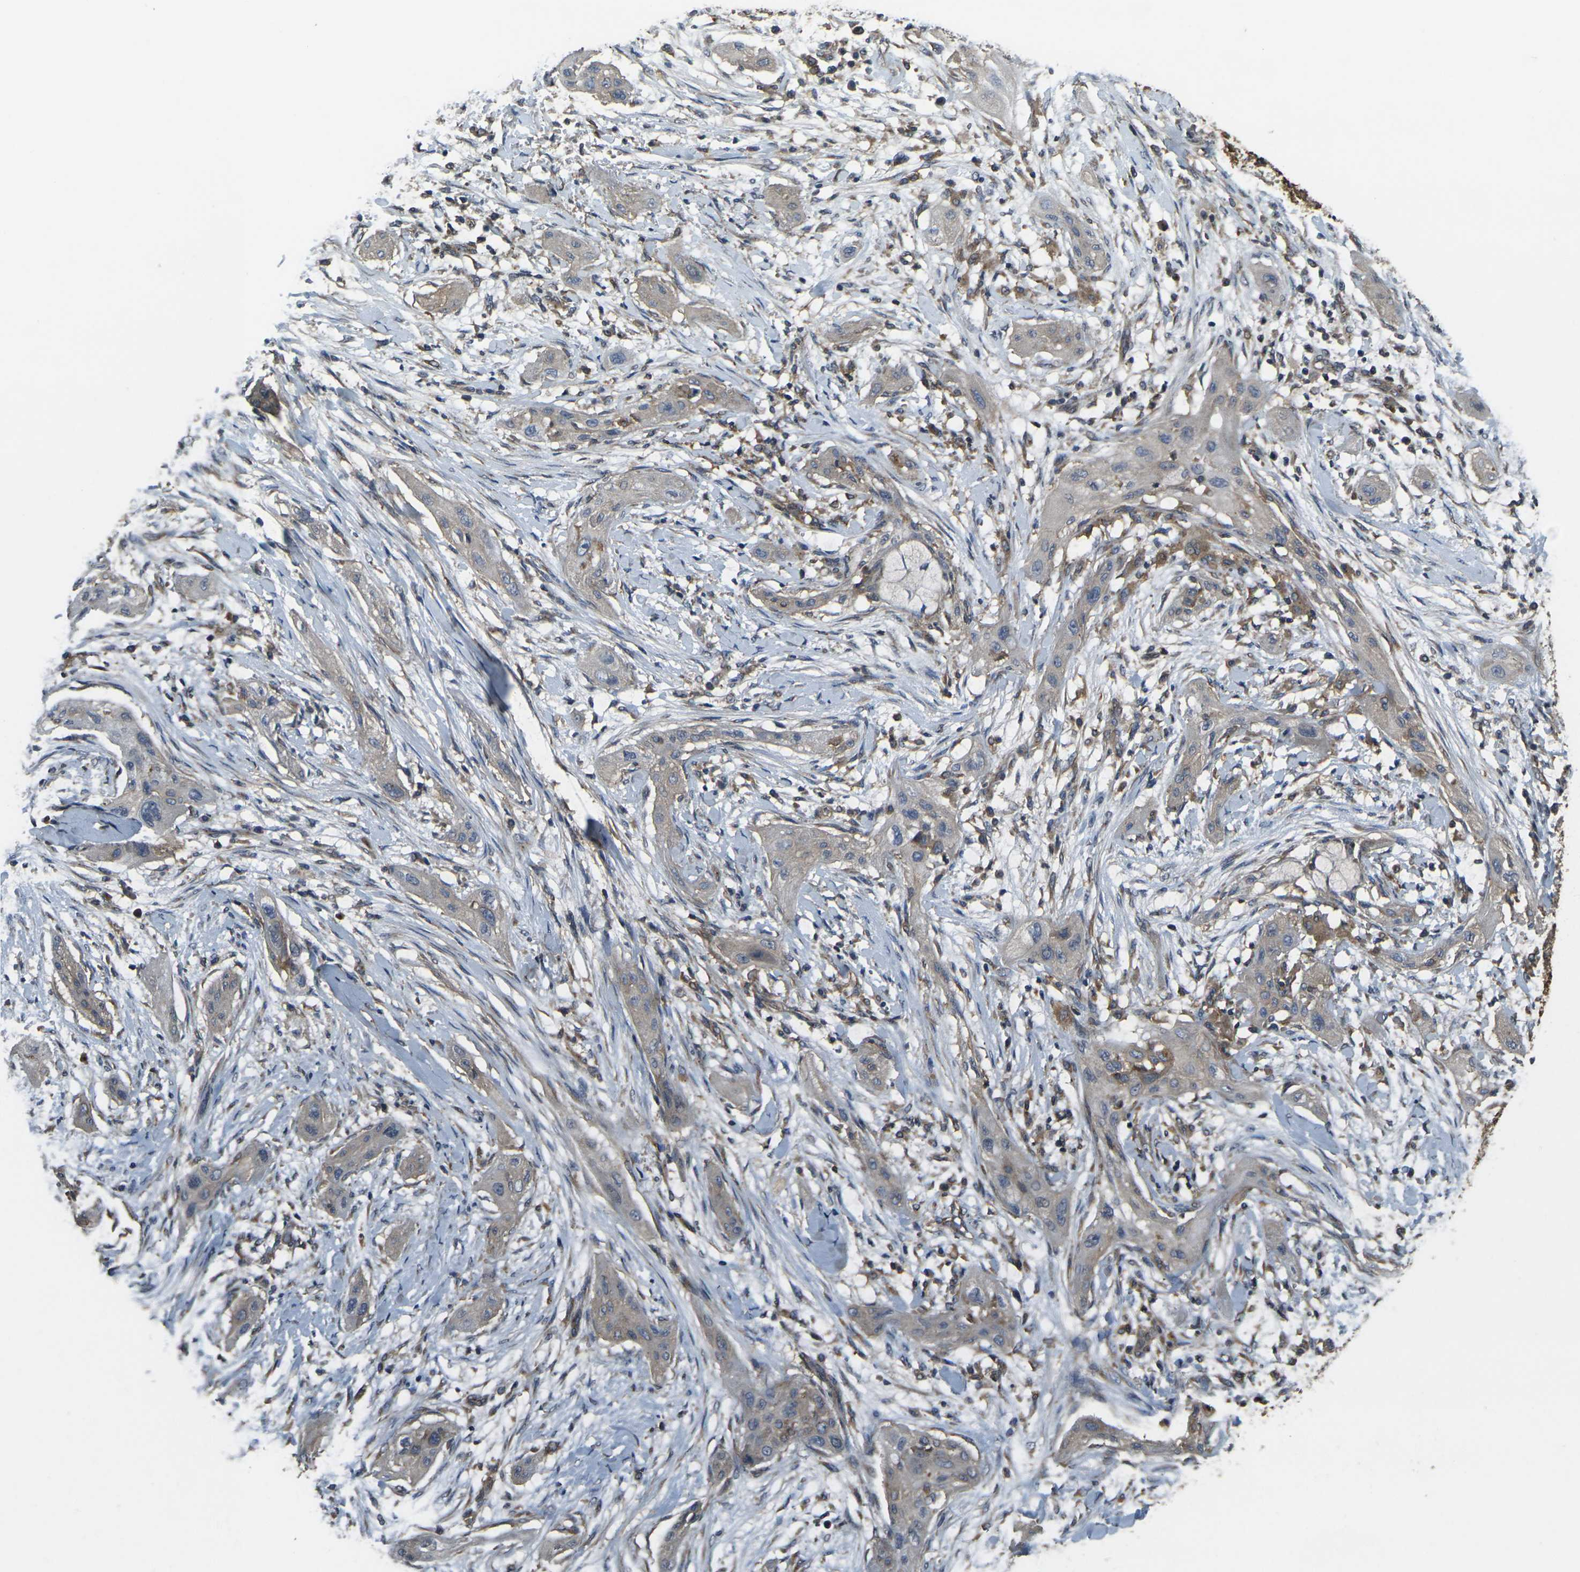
{"staining": {"intensity": "weak", "quantity": ">75%", "location": "cytoplasmic/membranous"}, "tissue": "lung cancer", "cell_type": "Tumor cells", "image_type": "cancer", "snomed": [{"axis": "morphology", "description": "Squamous cell carcinoma, NOS"}, {"axis": "topography", "description": "Lung"}], "caption": "An immunohistochemistry photomicrograph of tumor tissue is shown. Protein staining in brown labels weak cytoplasmic/membranous positivity in lung squamous cell carcinoma within tumor cells.", "gene": "PRKACB", "patient": {"sex": "female", "age": 47}}